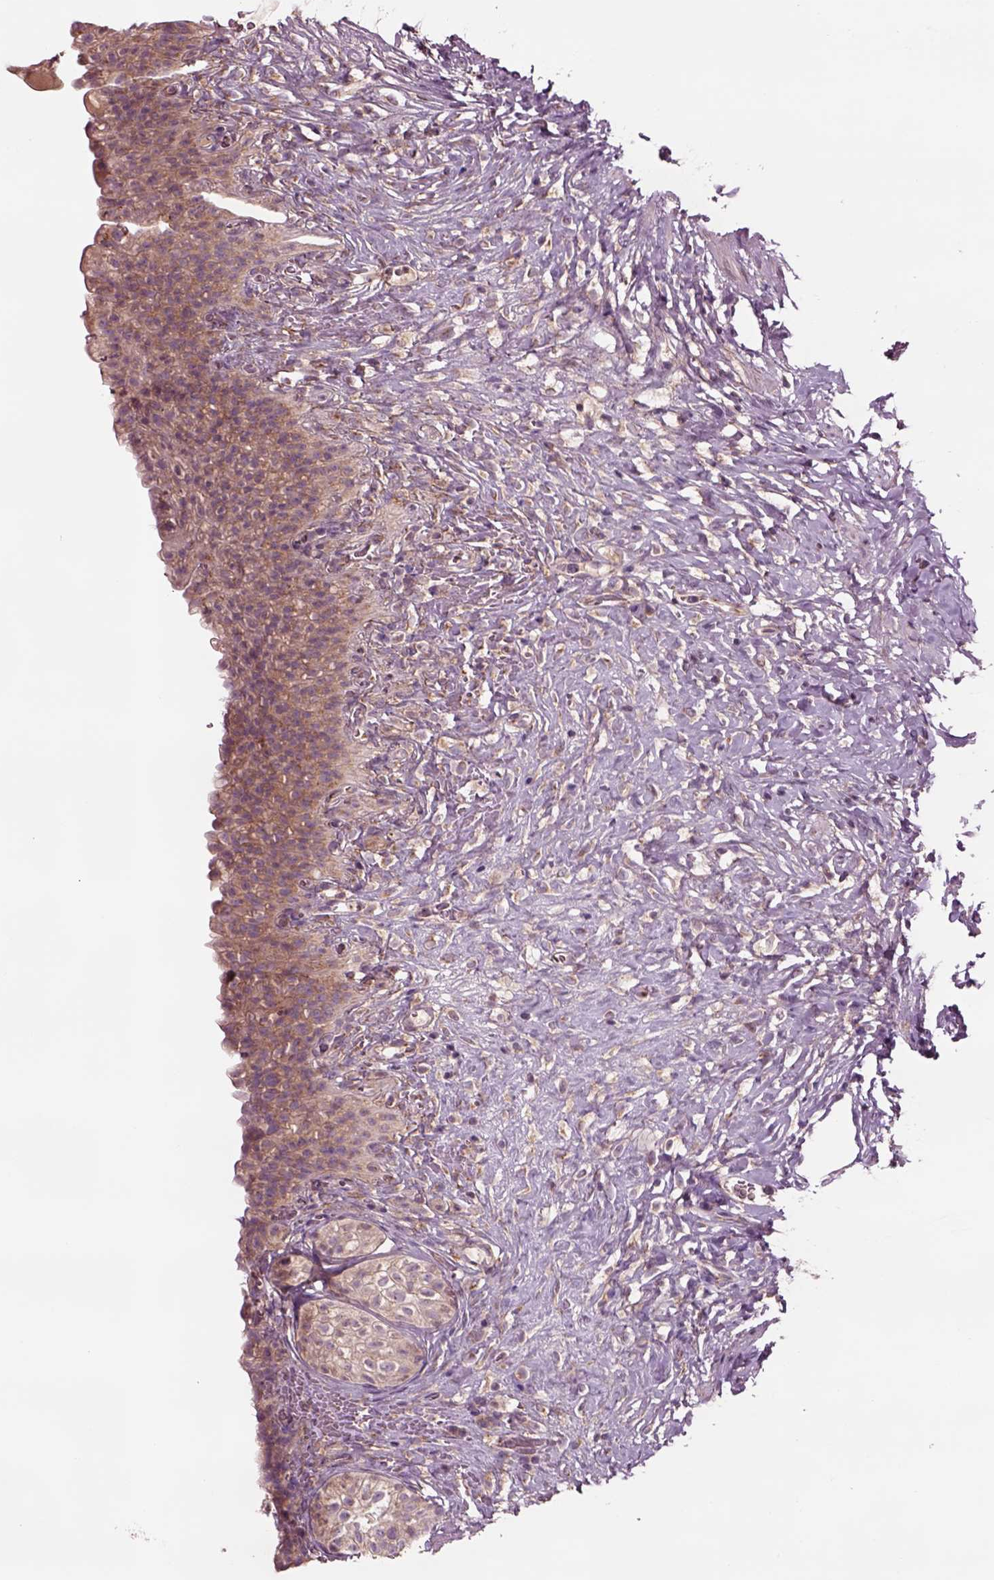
{"staining": {"intensity": "moderate", "quantity": ">75%", "location": "cytoplasmic/membranous"}, "tissue": "urinary bladder", "cell_type": "Urothelial cells", "image_type": "normal", "snomed": [{"axis": "morphology", "description": "Normal tissue, NOS"}, {"axis": "topography", "description": "Urinary bladder"}, {"axis": "topography", "description": "Prostate"}], "caption": "The photomicrograph displays a brown stain indicating the presence of a protein in the cytoplasmic/membranous of urothelial cells in urinary bladder.", "gene": "SEC23A", "patient": {"sex": "male", "age": 76}}